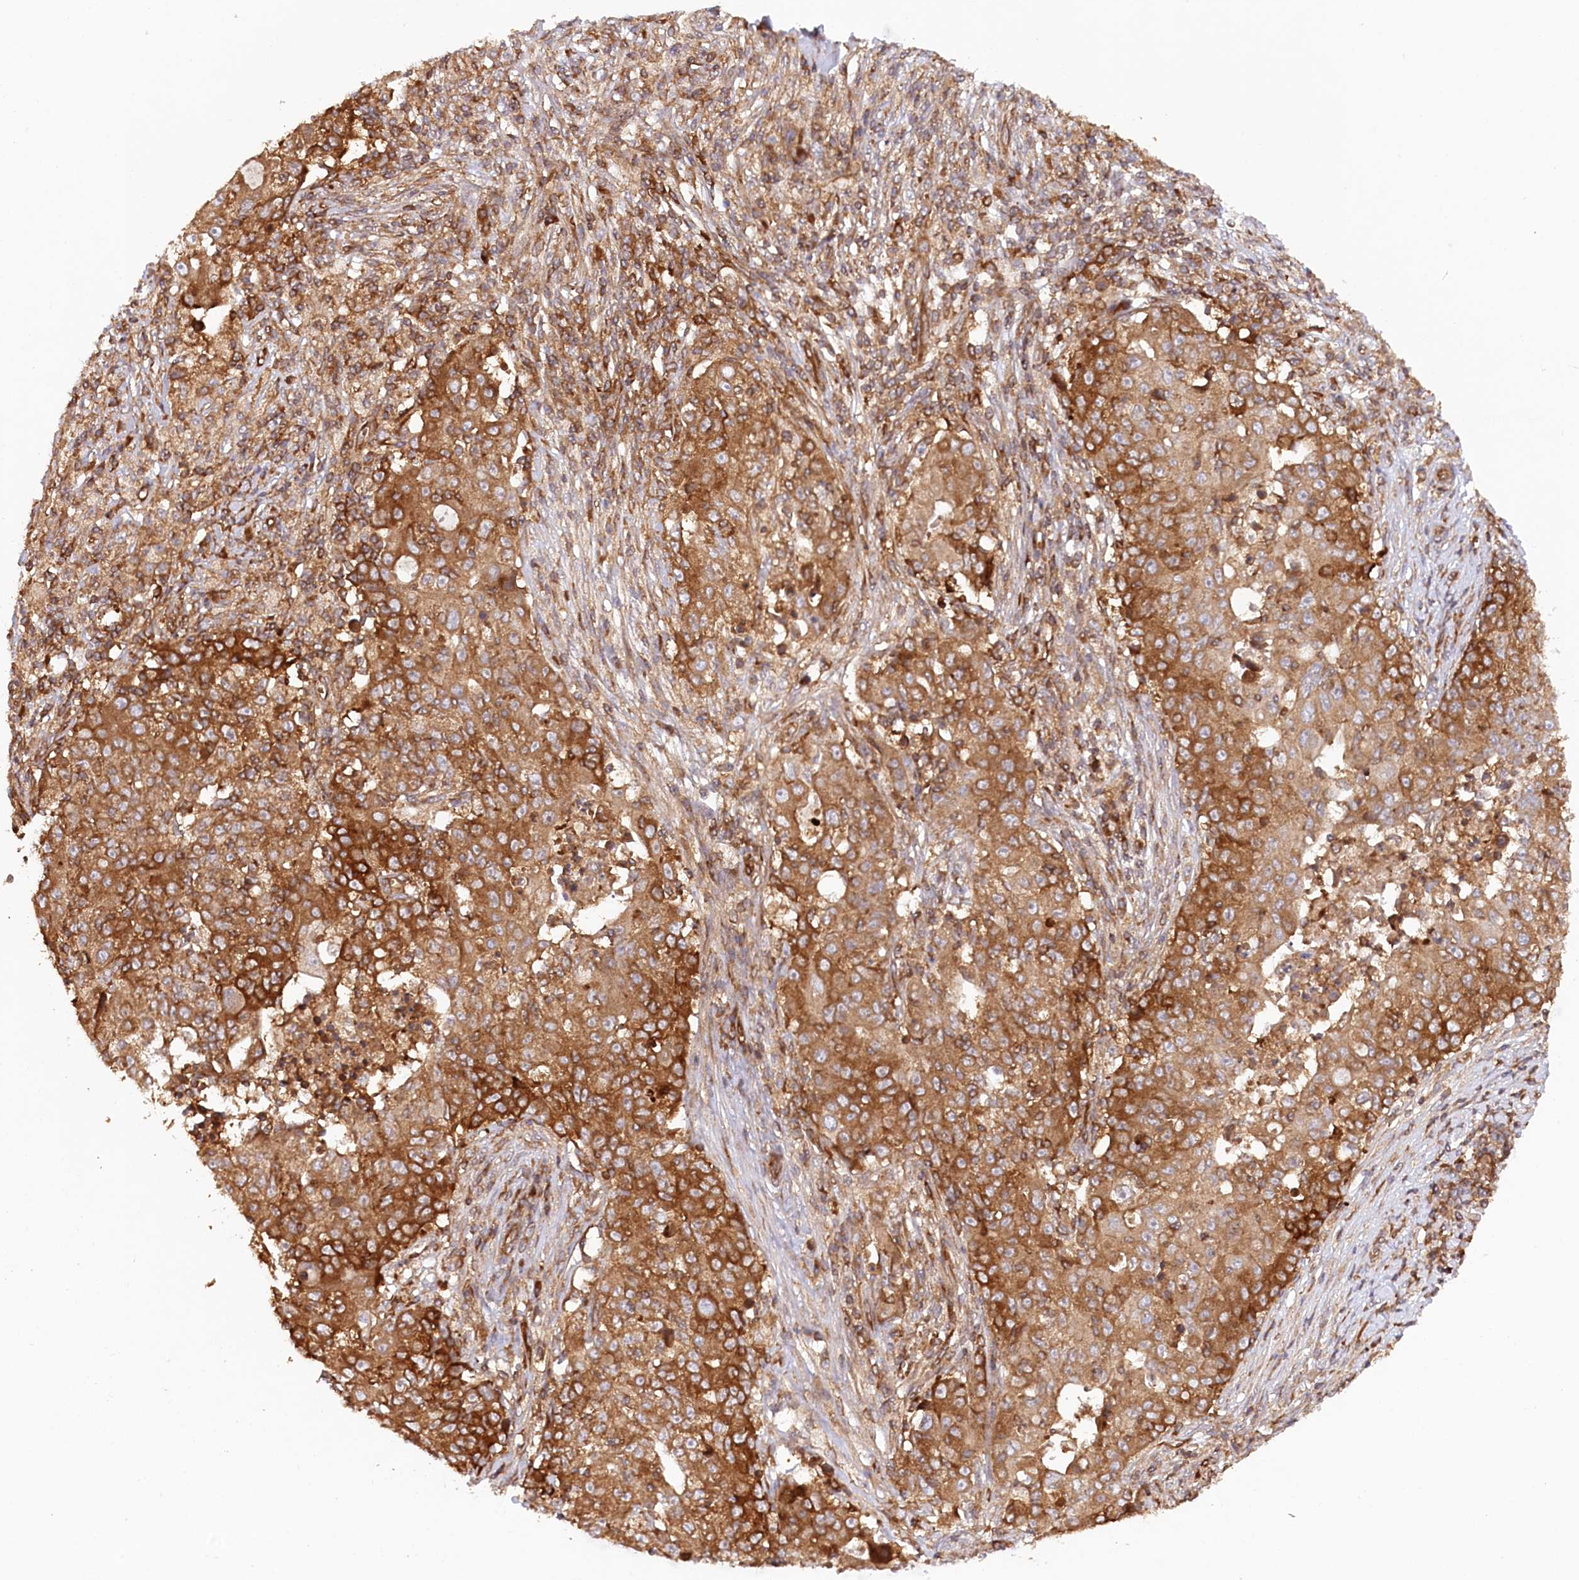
{"staining": {"intensity": "moderate", "quantity": ">75%", "location": "cytoplasmic/membranous"}, "tissue": "ovarian cancer", "cell_type": "Tumor cells", "image_type": "cancer", "snomed": [{"axis": "morphology", "description": "Carcinoma, endometroid"}, {"axis": "topography", "description": "Ovary"}], "caption": "An immunohistochemistry (IHC) micrograph of tumor tissue is shown. Protein staining in brown shows moderate cytoplasmic/membranous positivity in ovarian endometroid carcinoma within tumor cells. (Brightfield microscopy of DAB IHC at high magnification).", "gene": "PAIP2", "patient": {"sex": "female", "age": 42}}